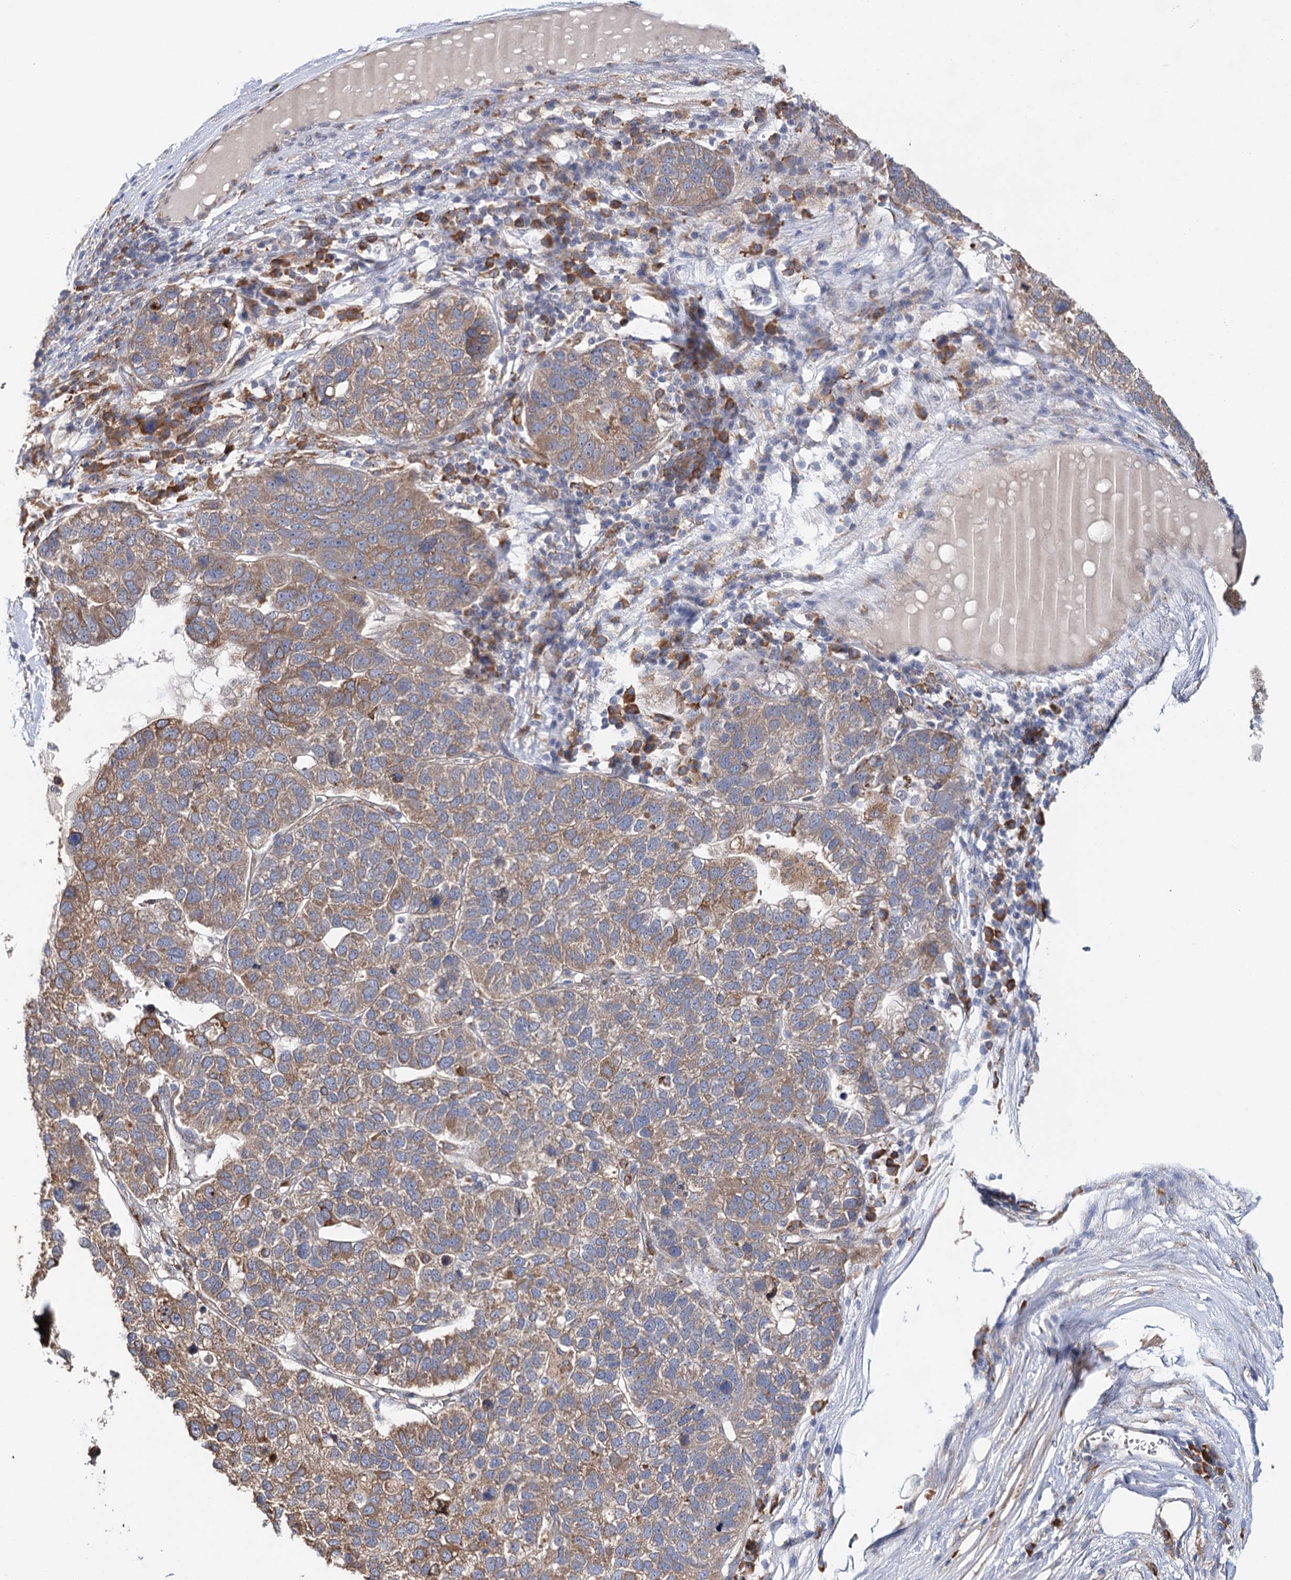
{"staining": {"intensity": "moderate", "quantity": ">75%", "location": "cytoplasmic/membranous"}, "tissue": "pancreatic cancer", "cell_type": "Tumor cells", "image_type": "cancer", "snomed": [{"axis": "morphology", "description": "Adenocarcinoma, NOS"}, {"axis": "topography", "description": "Pancreas"}], "caption": "DAB immunohistochemical staining of pancreatic cancer (adenocarcinoma) reveals moderate cytoplasmic/membranous protein expression in about >75% of tumor cells.", "gene": "VEGFA", "patient": {"sex": "female", "age": 61}}